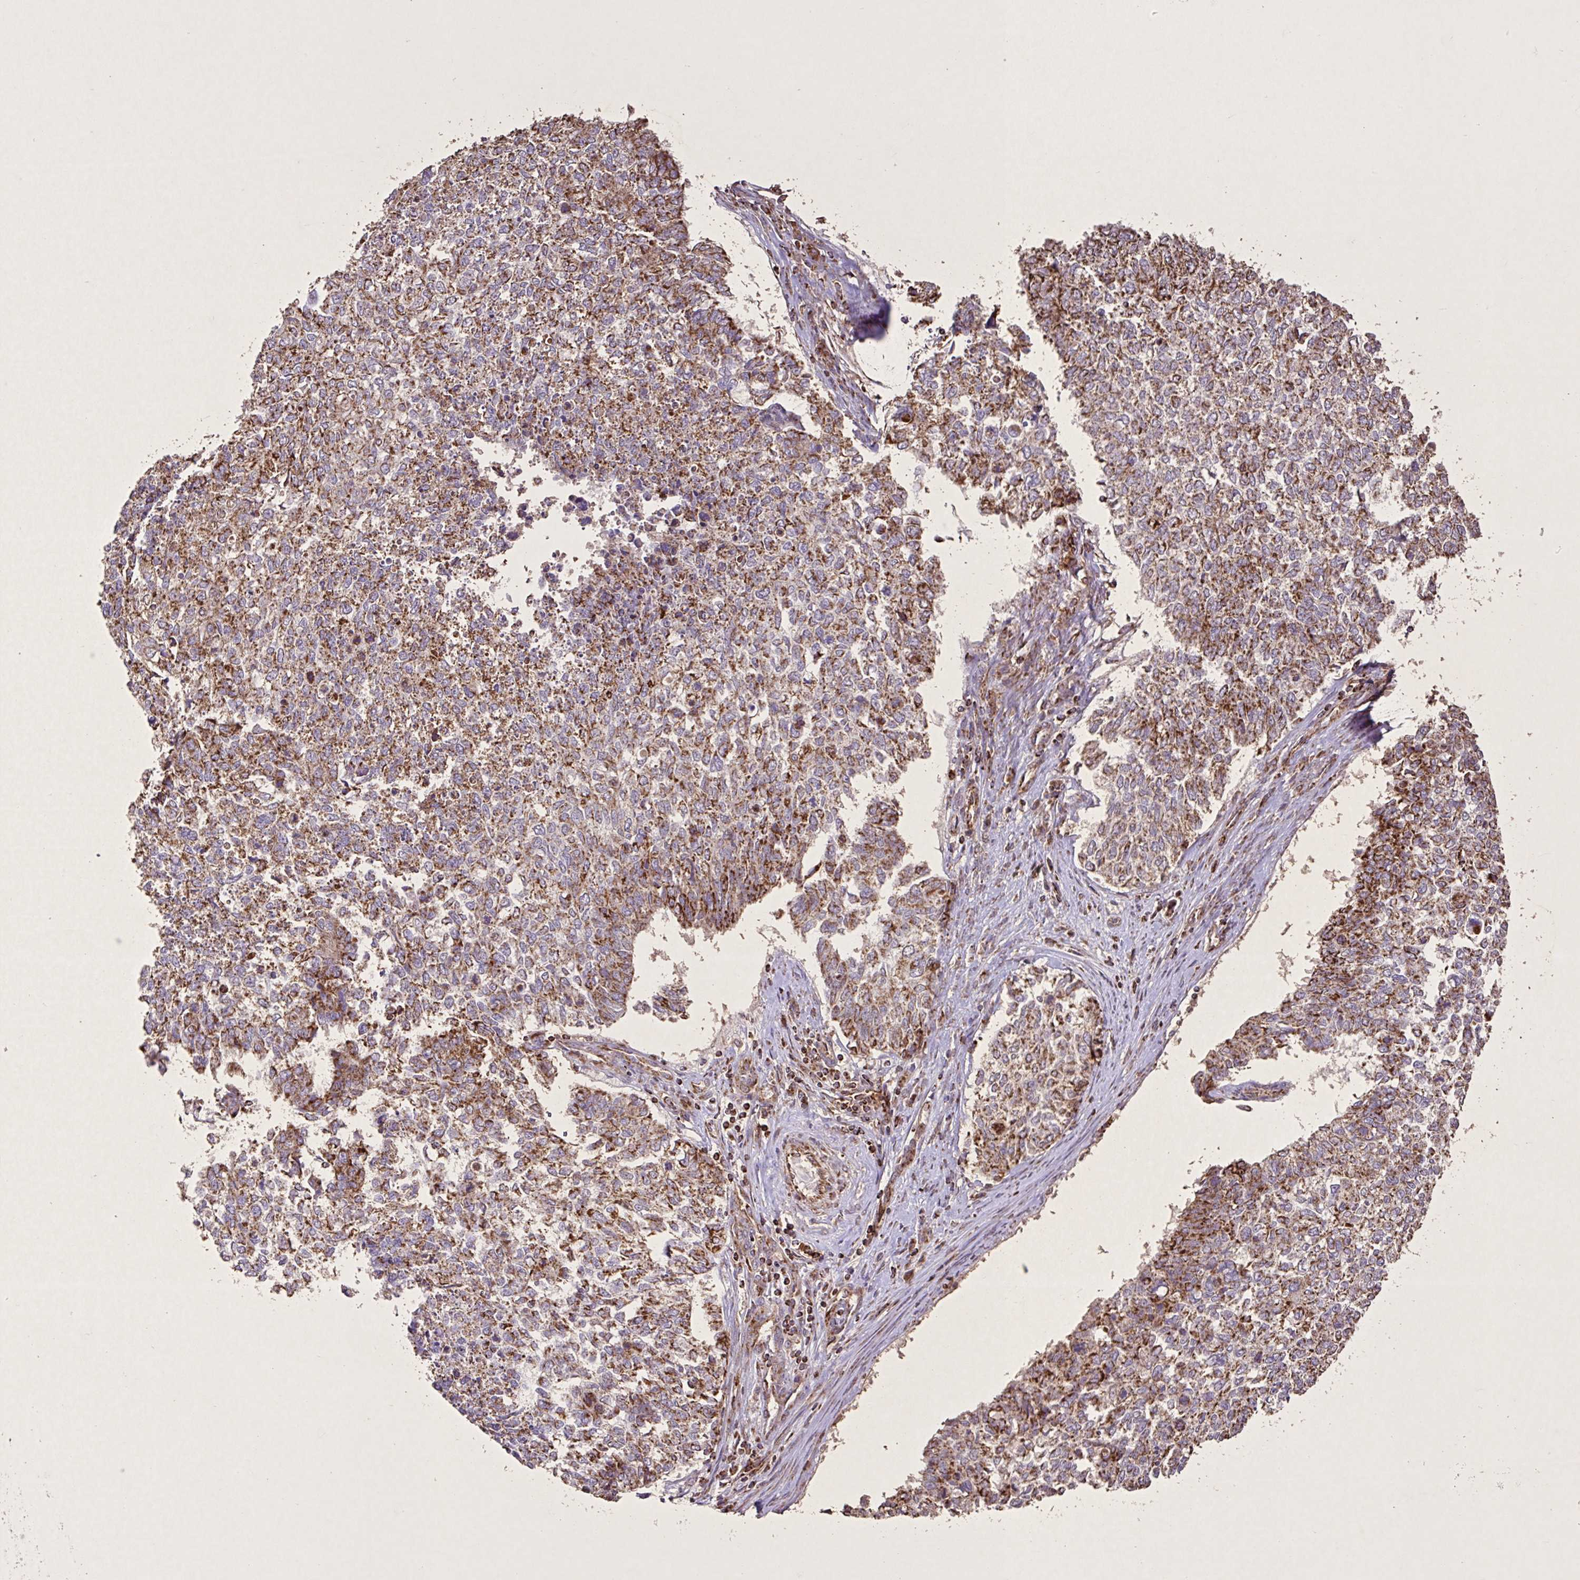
{"staining": {"intensity": "moderate", "quantity": ">75%", "location": "cytoplasmic/membranous"}, "tissue": "cervical cancer", "cell_type": "Tumor cells", "image_type": "cancer", "snomed": [{"axis": "morphology", "description": "Adenocarcinoma, NOS"}, {"axis": "topography", "description": "Cervix"}], "caption": "This is a photomicrograph of immunohistochemistry staining of cervical cancer, which shows moderate positivity in the cytoplasmic/membranous of tumor cells.", "gene": "AGK", "patient": {"sex": "female", "age": 63}}